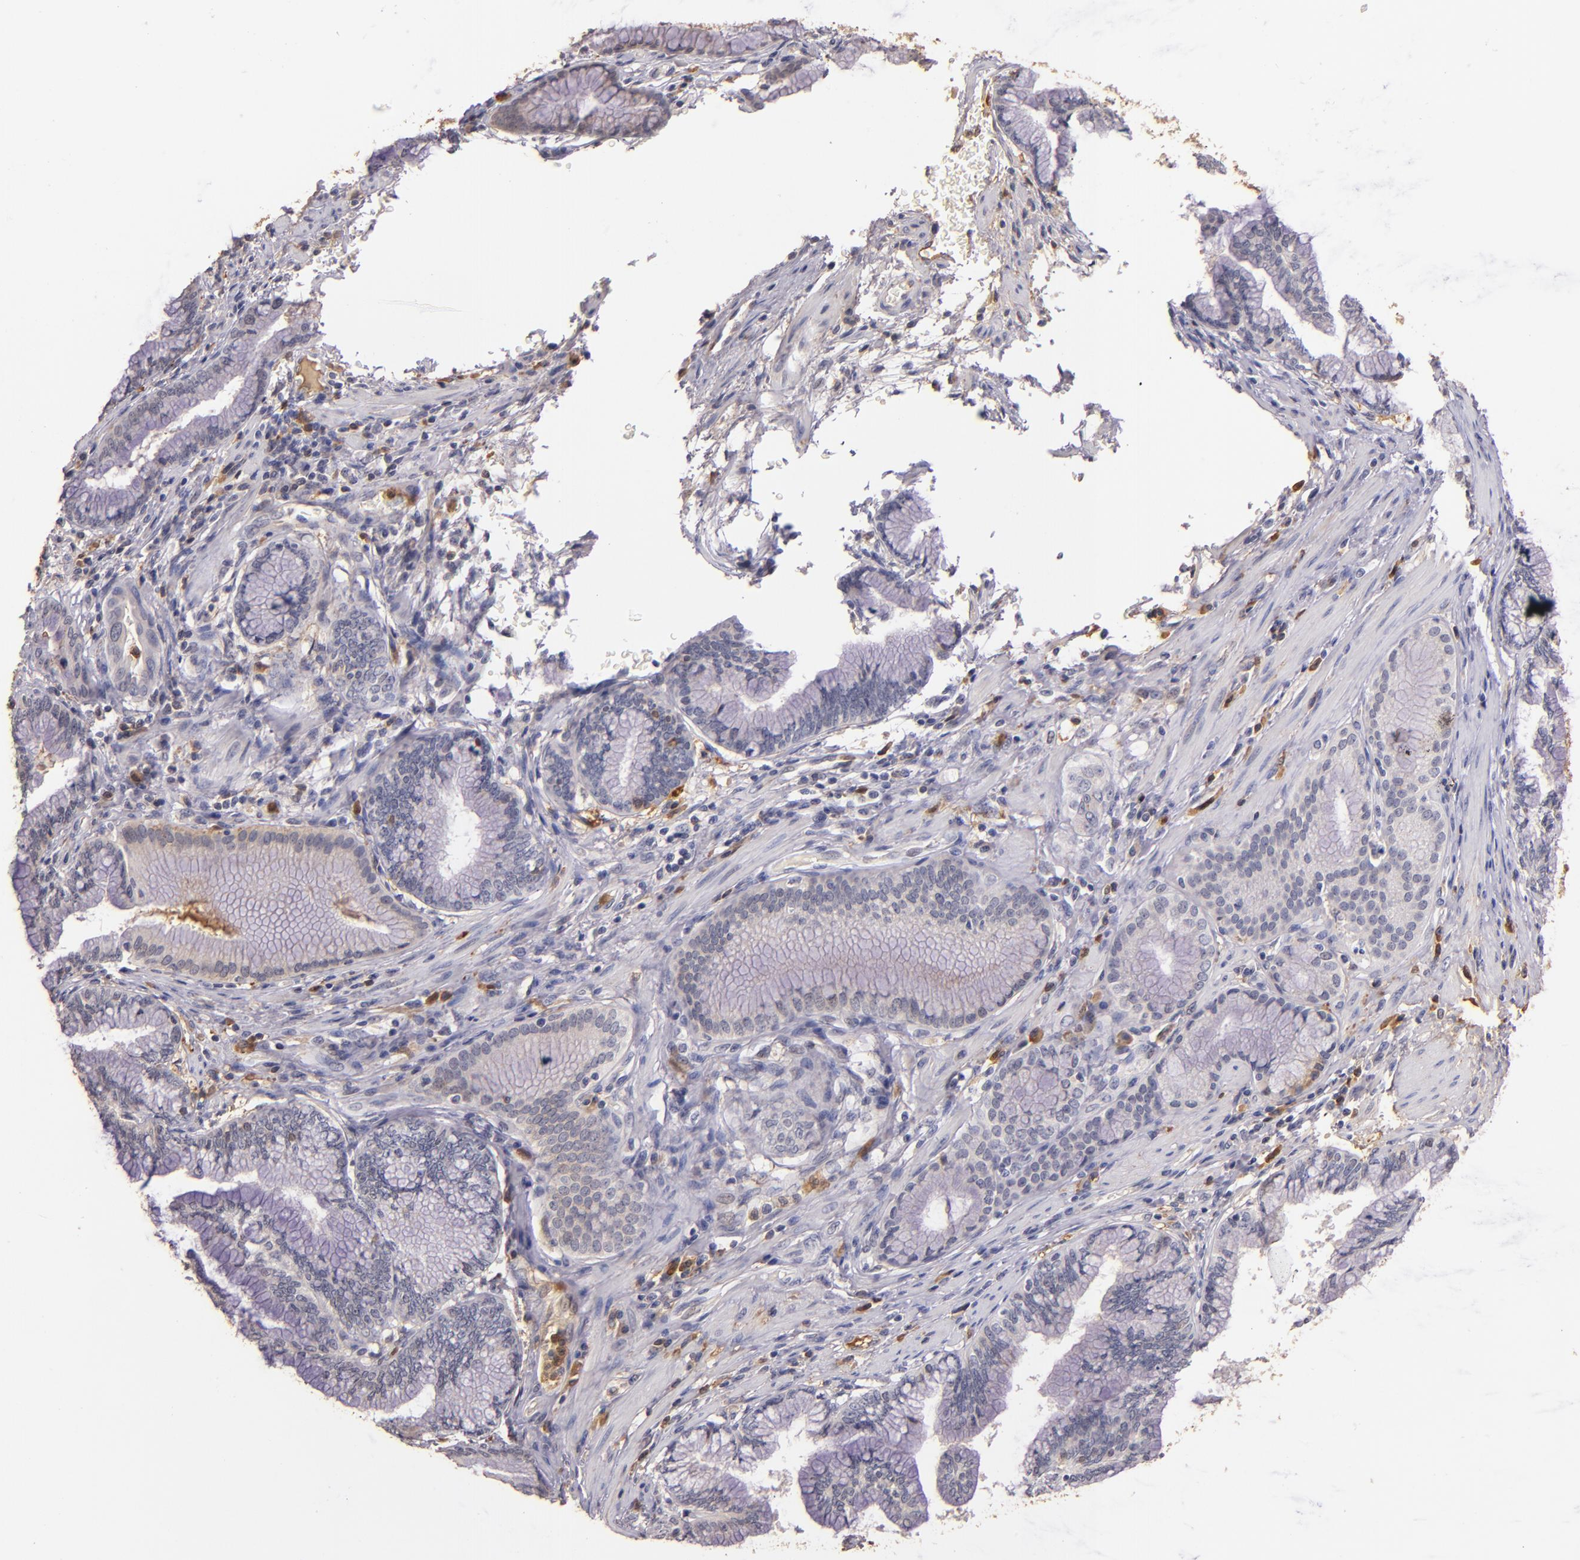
{"staining": {"intensity": "weak", "quantity": "<25%", "location": "cytoplasmic/membranous"}, "tissue": "pancreatic cancer", "cell_type": "Tumor cells", "image_type": "cancer", "snomed": [{"axis": "morphology", "description": "Adenocarcinoma, NOS"}, {"axis": "topography", "description": "Pancreas"}], "caption": "Tumor cells show no significant positivity in pancreatic adenocarcinoma.", "gene": "PTS", "patient": {"sex": "female", "age": 64}}